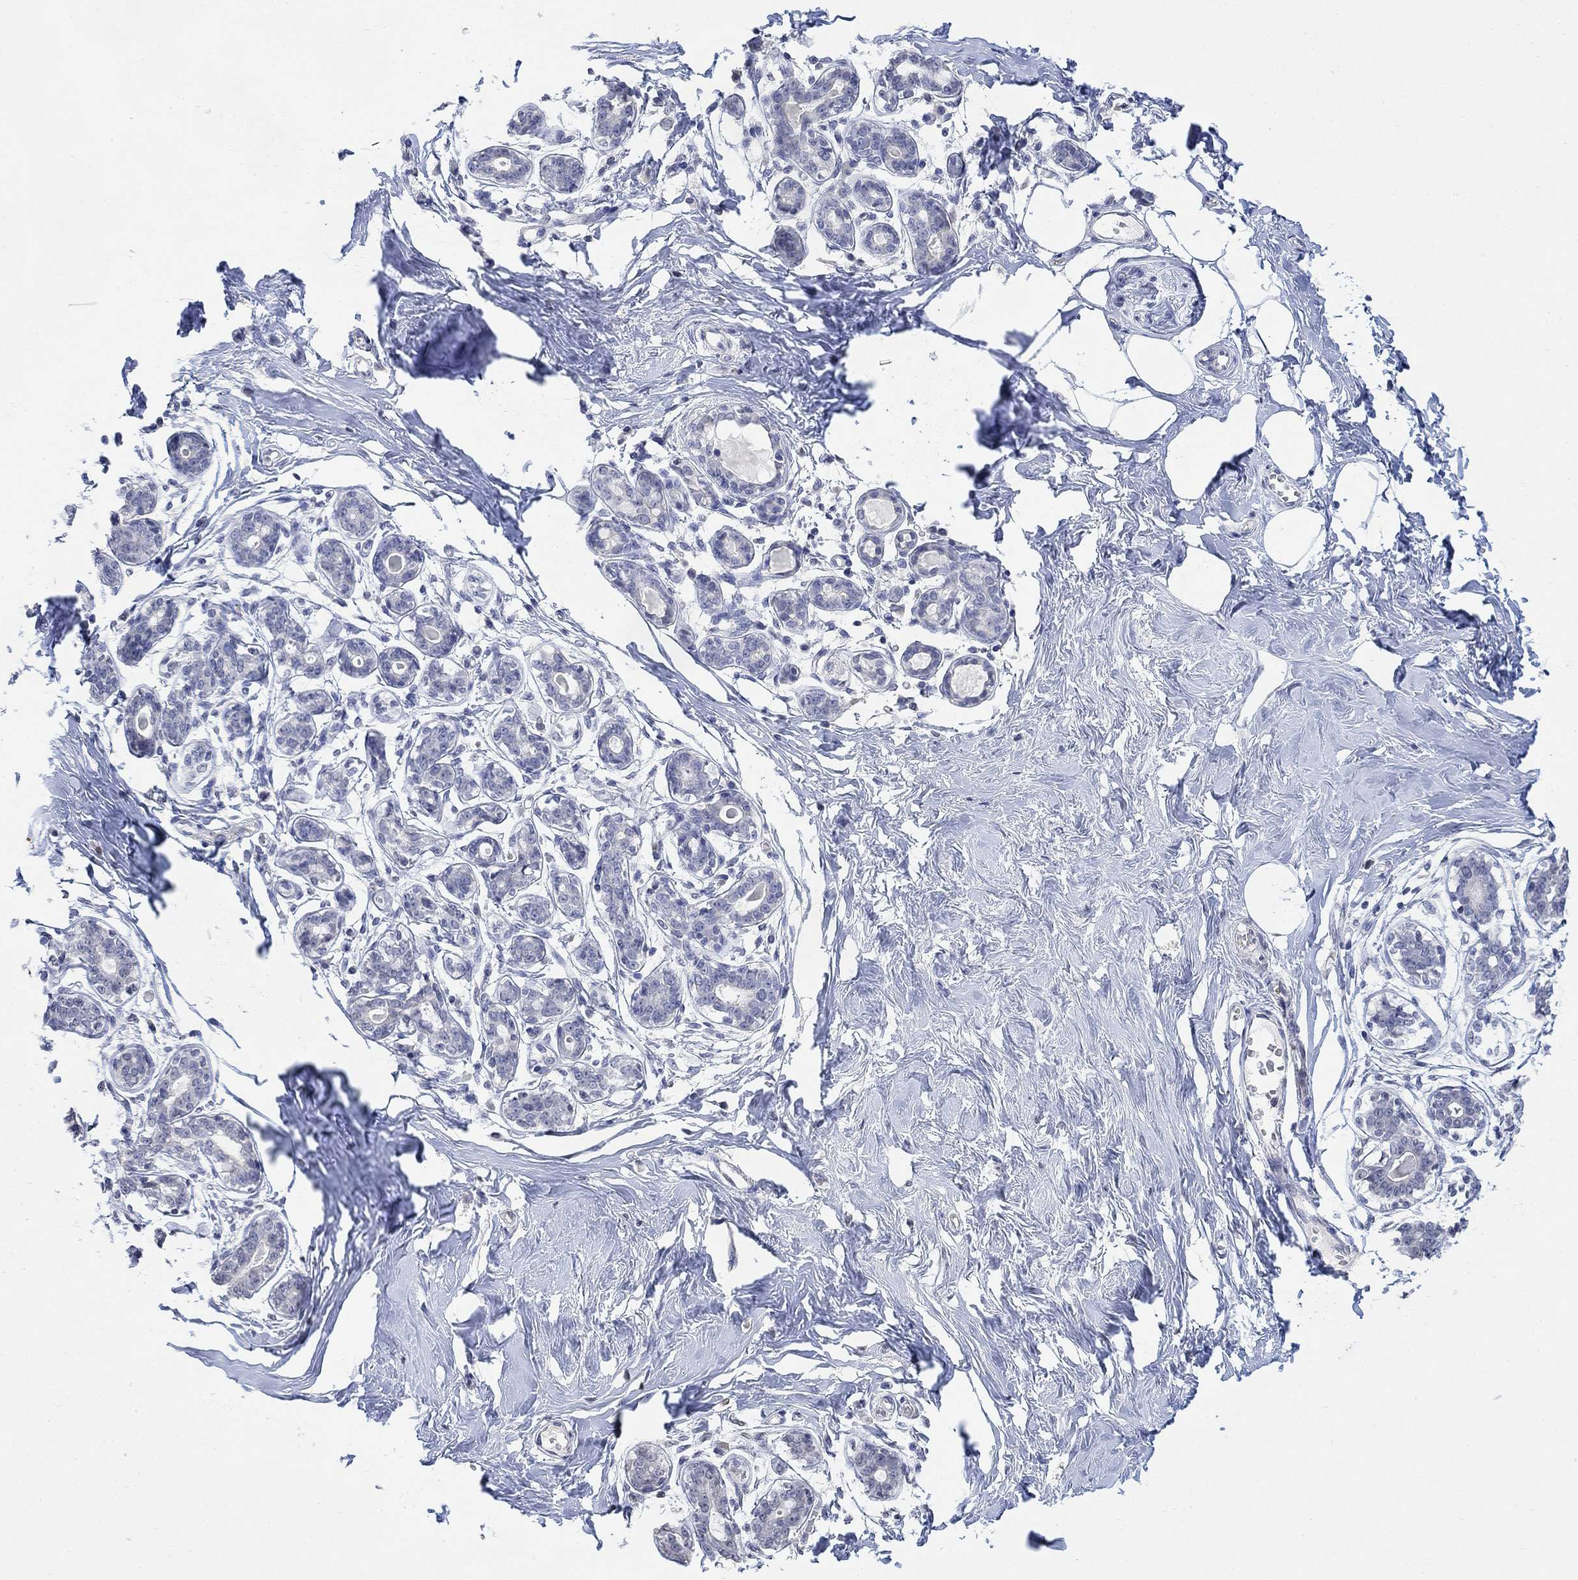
{"staining": {"intensity": "negative", "quantity": "none", "location": "none"}, "tissue": "breast", "cell_type": "Adipocytes", "image_type": "normal", "snomed": [{"axis": "morphology", "description": "Normal tissue, NOS"}, {"axis": "topography", "description": "Skin"}, {"axis": "topography", "description": "Breast"}], "caption": "High magnification brightfield microscopy of benign breast stained with DAB (3,3'-diaminobenzidine) (brown) and counterstained with hematoxylin (blue): adipocytes show no significant expression. (Brightfield microscopy of DAB (3,3'-diaminobenzidine) IHC at high magnification).", "gene": "TMEM255A", "patient": {"sex": "female", "age": 43}}